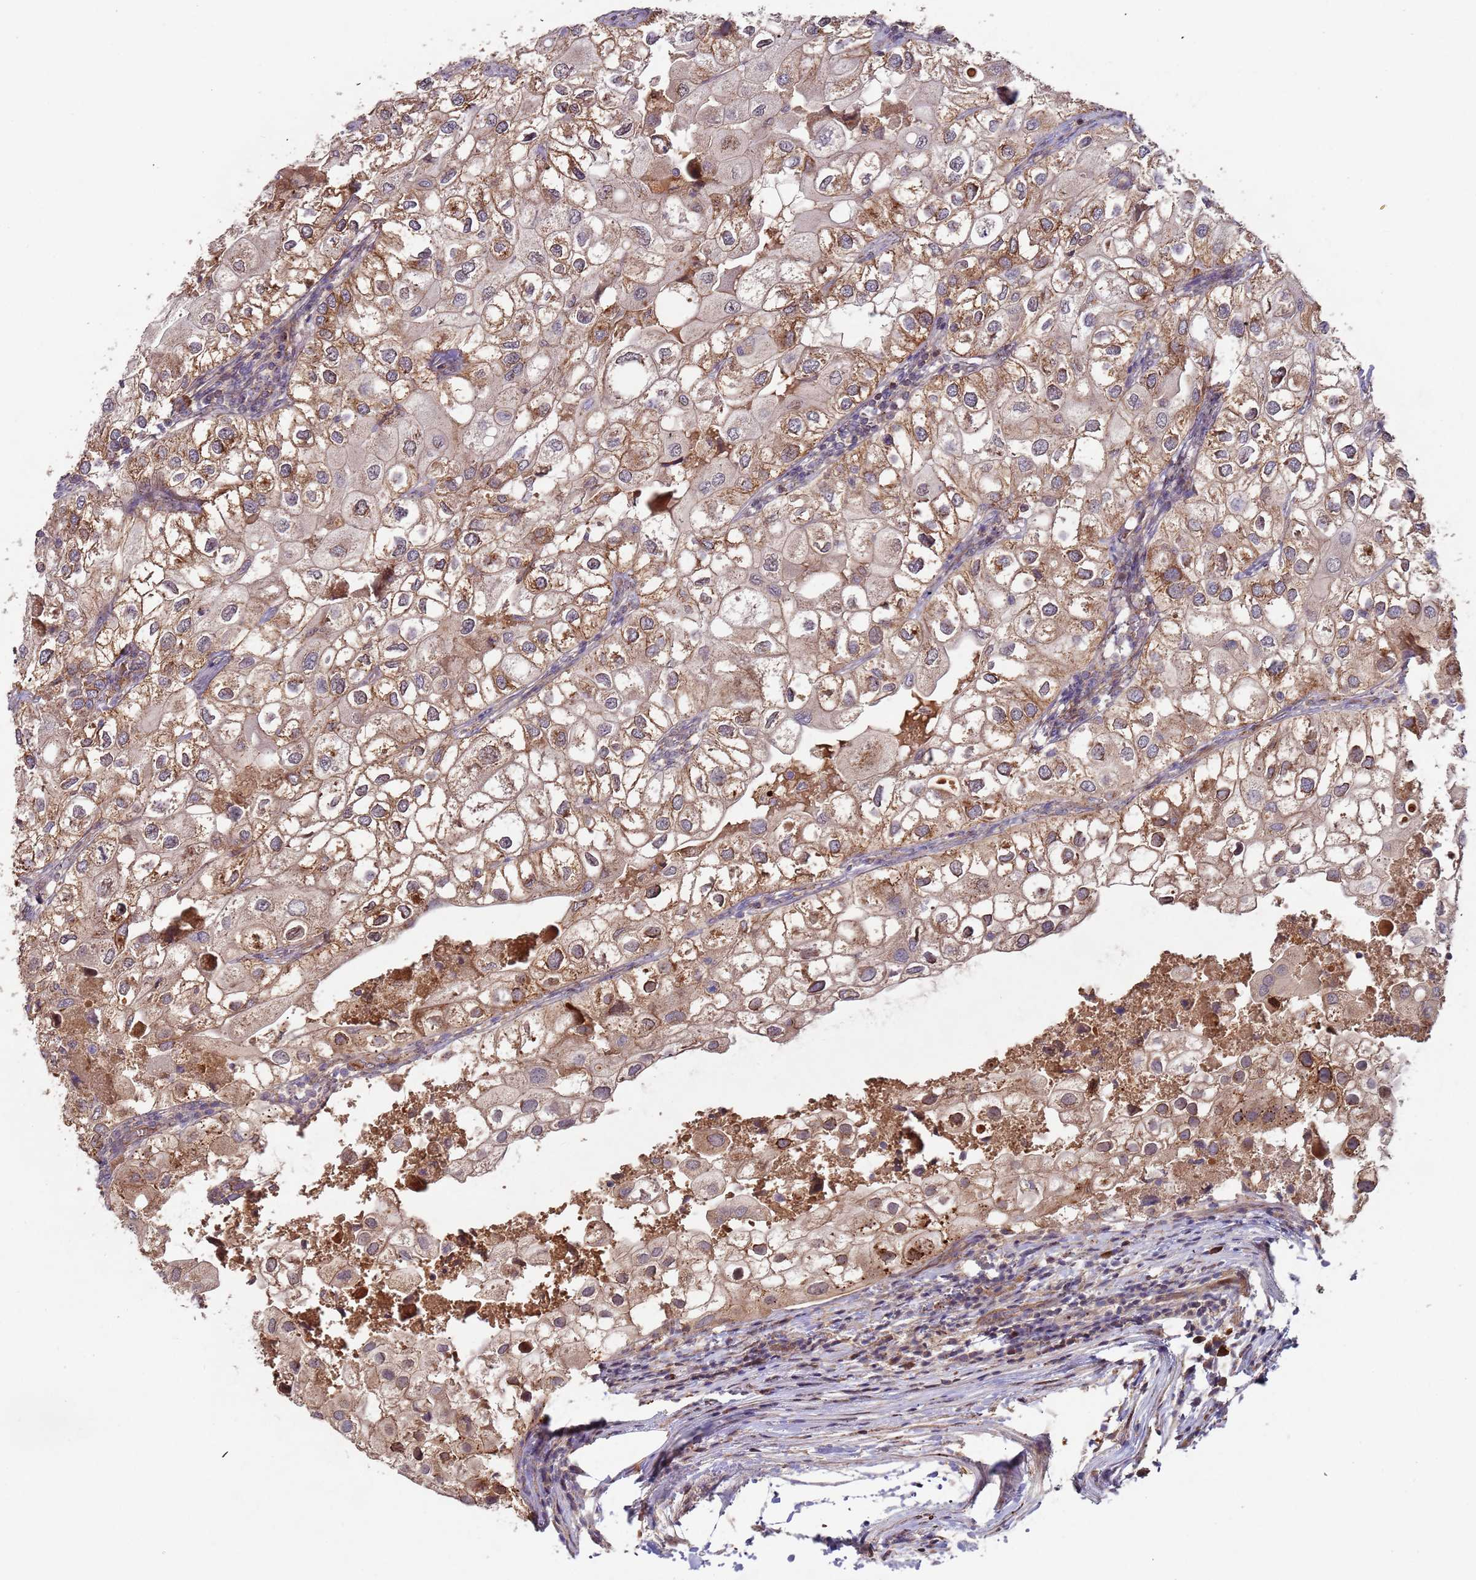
{"staining": {"intensity": "moderate", "quantity": "25%-75%", "location": "cytoplasmic/membranous"}, "tissue": "urothelial cancer", "cell_type": "Tumor cells", "image_type": "cancer", "snomed": [{"axis": "morphology", "description": "Urothelial carcinoma, High grade"}, {"axis": "topography", "description": "Urinary bladder"}], "caption": "The histopathology image shows immunohistochemical staining of urothelial cancer. There is moderate cytoplasmic/membranous staining is present in approximately 25%-75% of tumor cells.", "gene": "KANSL1L", "patient": {"sex": "male", "age": 64}}